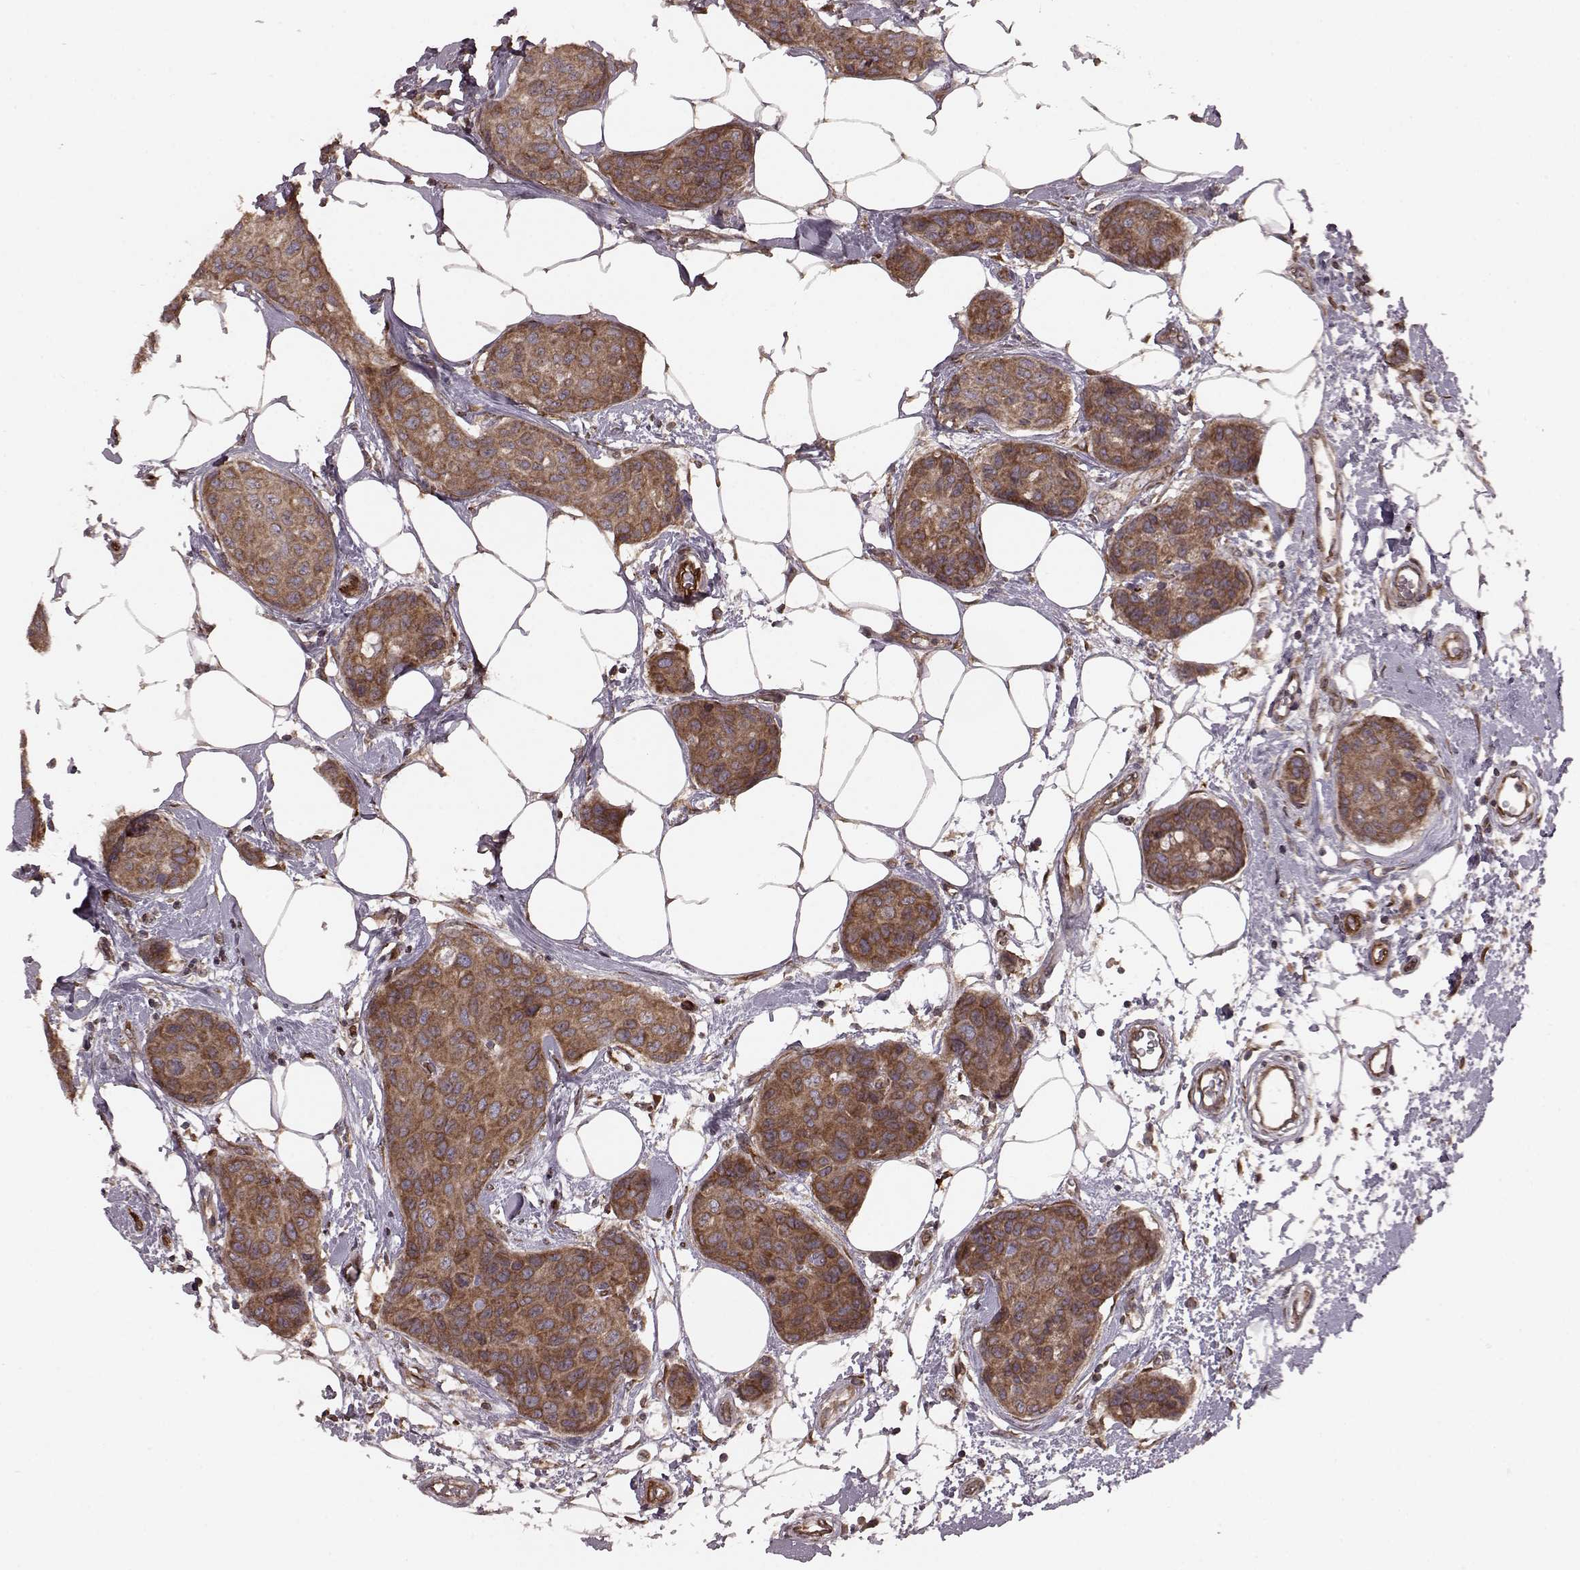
{"staining": {"intensity": "strong", "quantity": ">75%", "location": "cytoplasmic/membranous"}, "tissue": "breast cancer", "cell_type": "Tumor cells", "image_type": "cancer", "snomed": [{"axis": "morphology", "description": "Duct carcinoma"}, {"axis": "topography", "description": "Breast"}], "caption": "A brown stain labels strong cytoplasmic/membranous expression of a protein in infiltrating ductal carcinoma (breast) tumor cells.", "gene": "AGPAT1", "patient": {"sex": "female", "age": 80}}